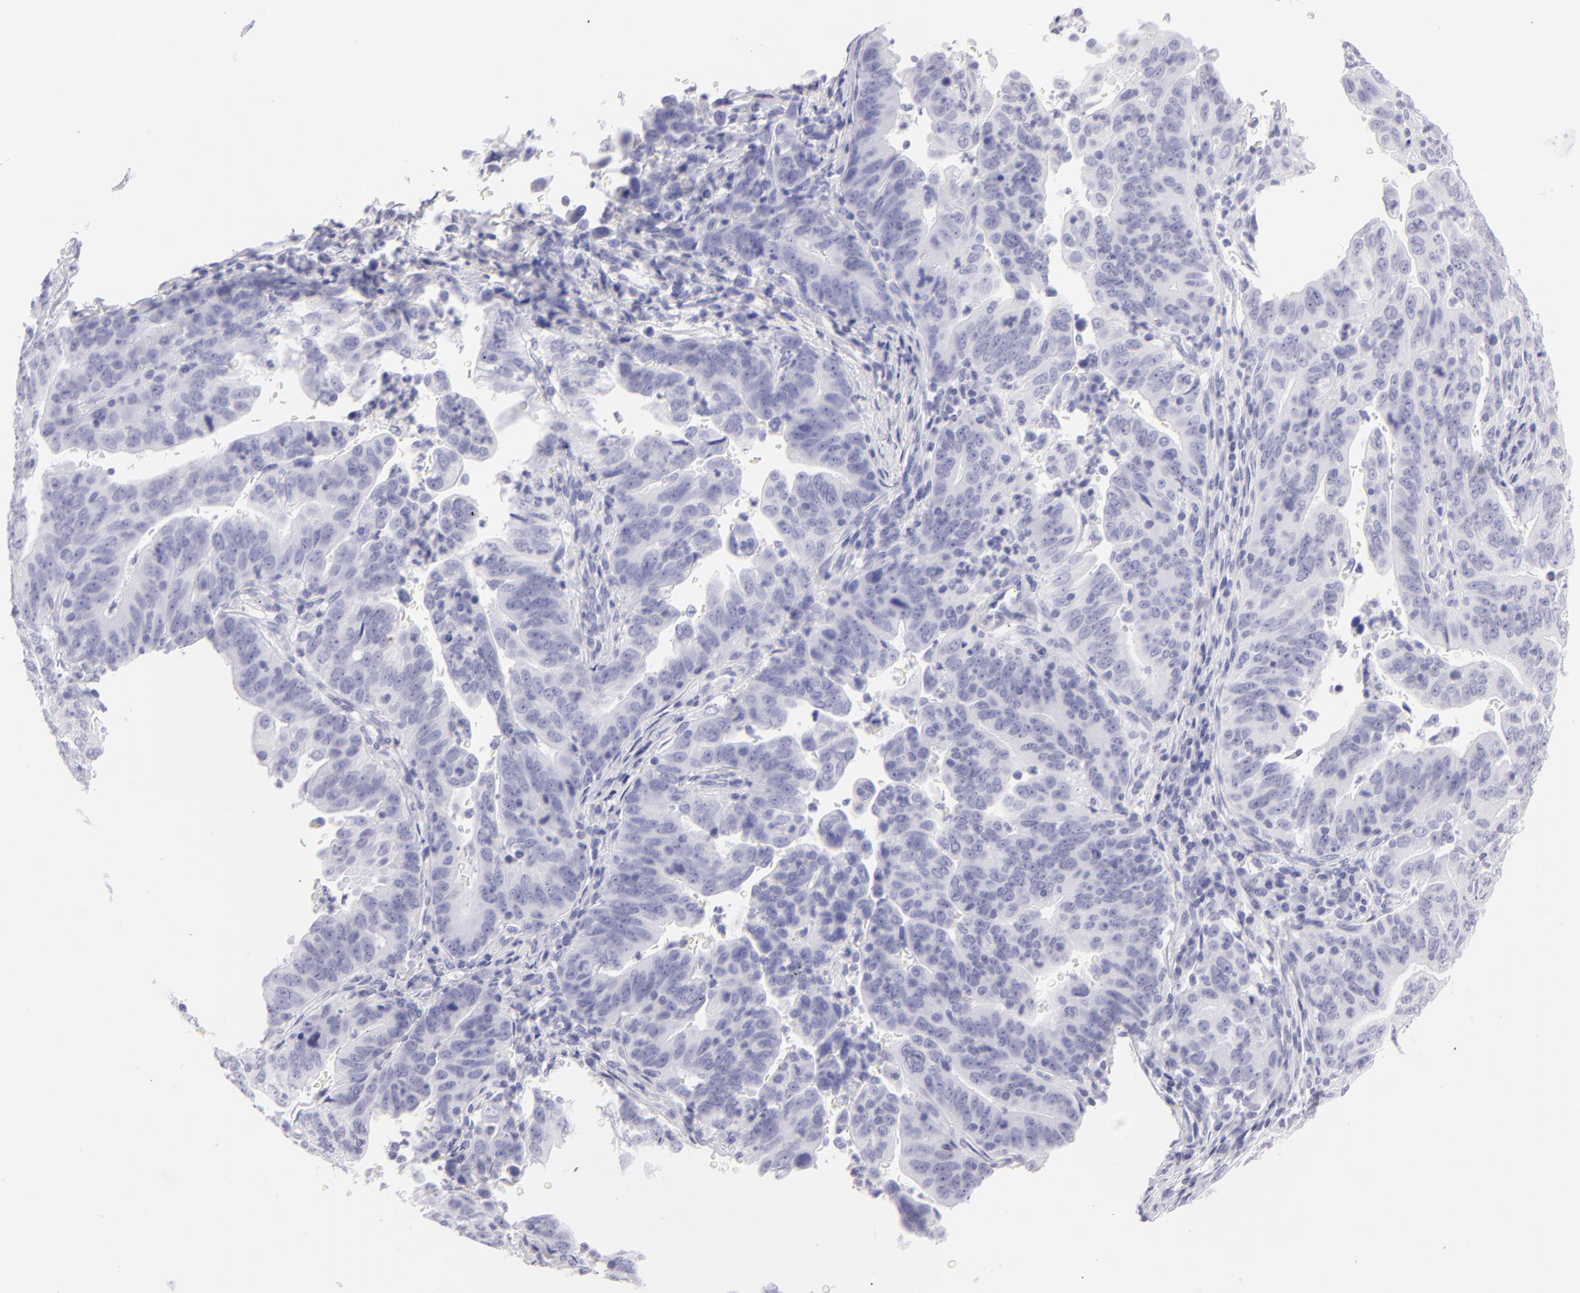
{"staining": {"intensity": "negative", "quantity": "none", "location": "none"}, "tissue": "stomach cancer", "cell_type": "Tumor cells", "image_type": "cancer", "snomed": [{"axis": "morphology", "description": "Adenocarcinoma, NOS"}, {"axis": "topography", "description": "Stomach, upper"}], "caption": "Tumor cells show no significant expression in stomach cancer (adenocarcinoma).", "gene": "PVALB", "patient": {"sex": "female", "age": 50}}